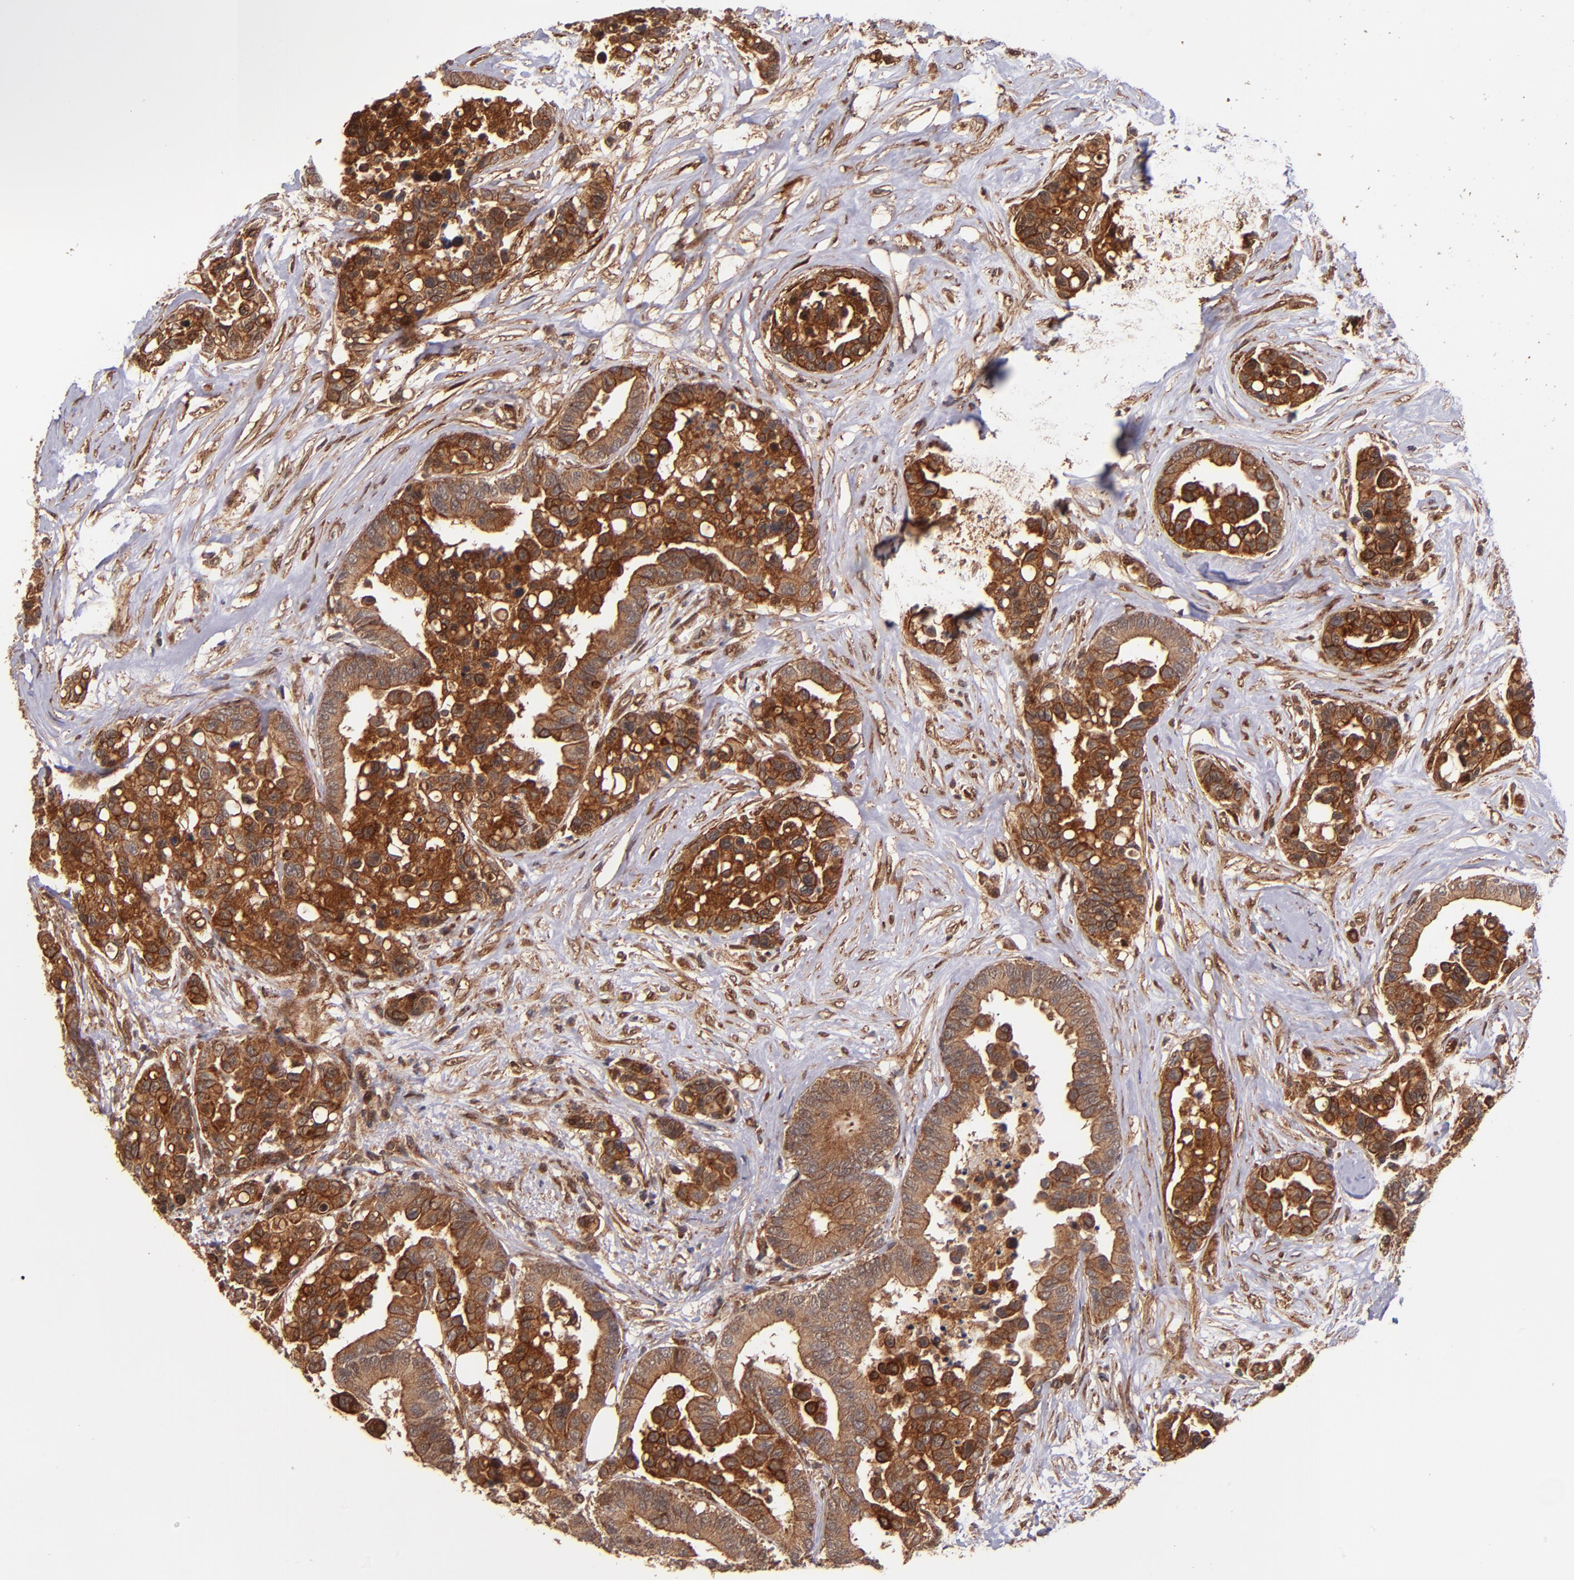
{"staining": {"intensity": "strong", "quantity": ">75%", "location": "cytoplasmic/membranous"}, "tissue": "colorectal cancer", "cell_type": "Tumor cells", "image_type": "cancer", "snomed": [{"axis": "morphology", "description": "Adenocarcinoma, NOS"}, {"axis": "topography", "description": "Colon"}], "caption": "Strong cytoplasmic/membranous expression is seen in about >75% of tumor cells in colorectal adenocarcinoma.", "gene": "STX8", "patient": {"sex": "male", "age": 82}}